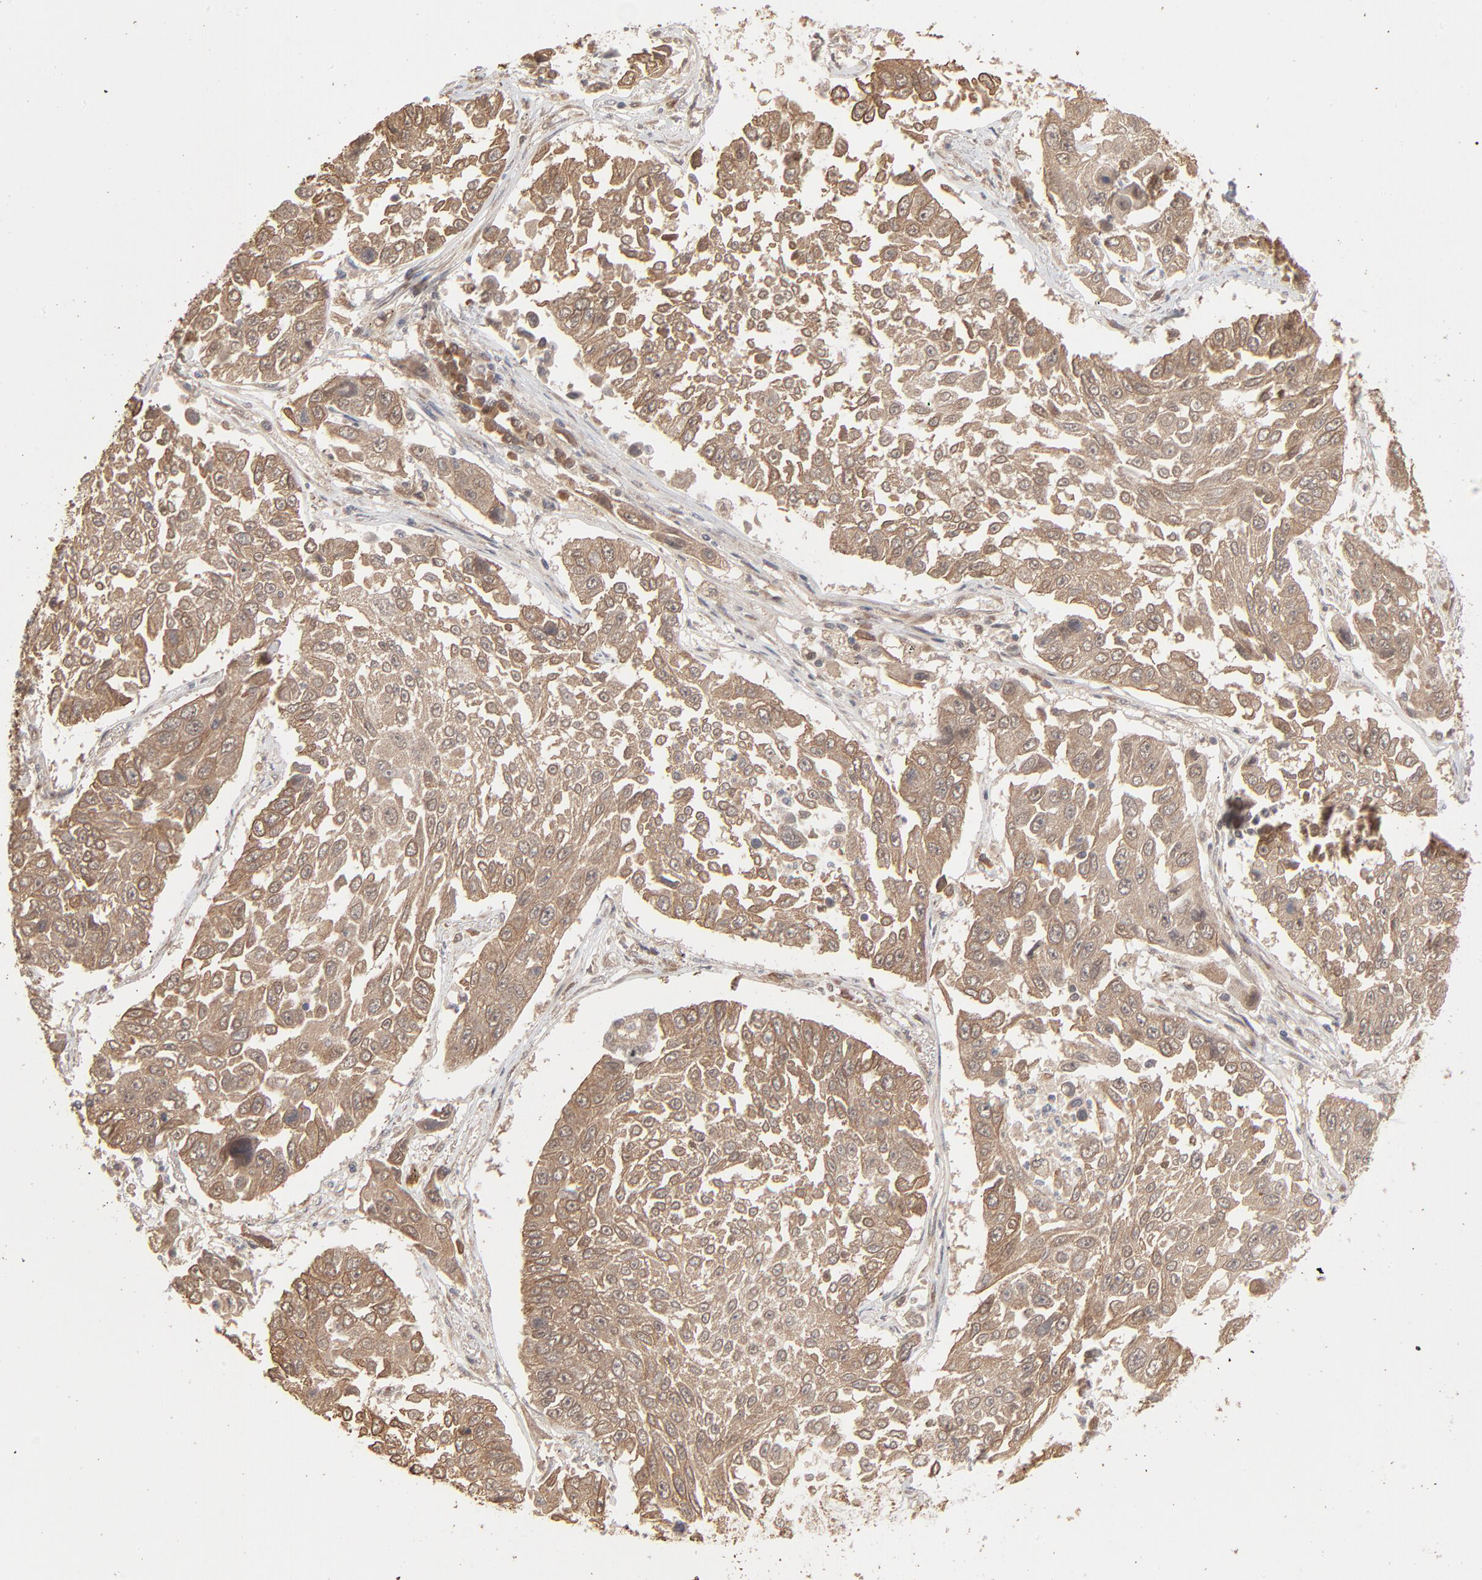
{"staining": {"intensity": "moderate", "quantity": ">75%", "location": "cytoplasmic/membranous"}, "tissue": "lung cancer", "cell_type": "Tumor cells", "image_type": "cancer", "snomed": [{"axis": "morphology", "description": "Squamous cell carcinoma, NOS"}, {"axis": "topography", "description": "Lung"}], "caption": "Lung cancer stained with DAB (3,3'-diaminobenzidine) immunohistochemistry shows medium levels of moderate cytoplasmic/membranous positivity in approximately >75% of tumor cells. (brown staining indicates protein expression, while blue staining denotes nuclei).", "gene": "SCFD1", "patient": {"sex": "male", "age": 71}}